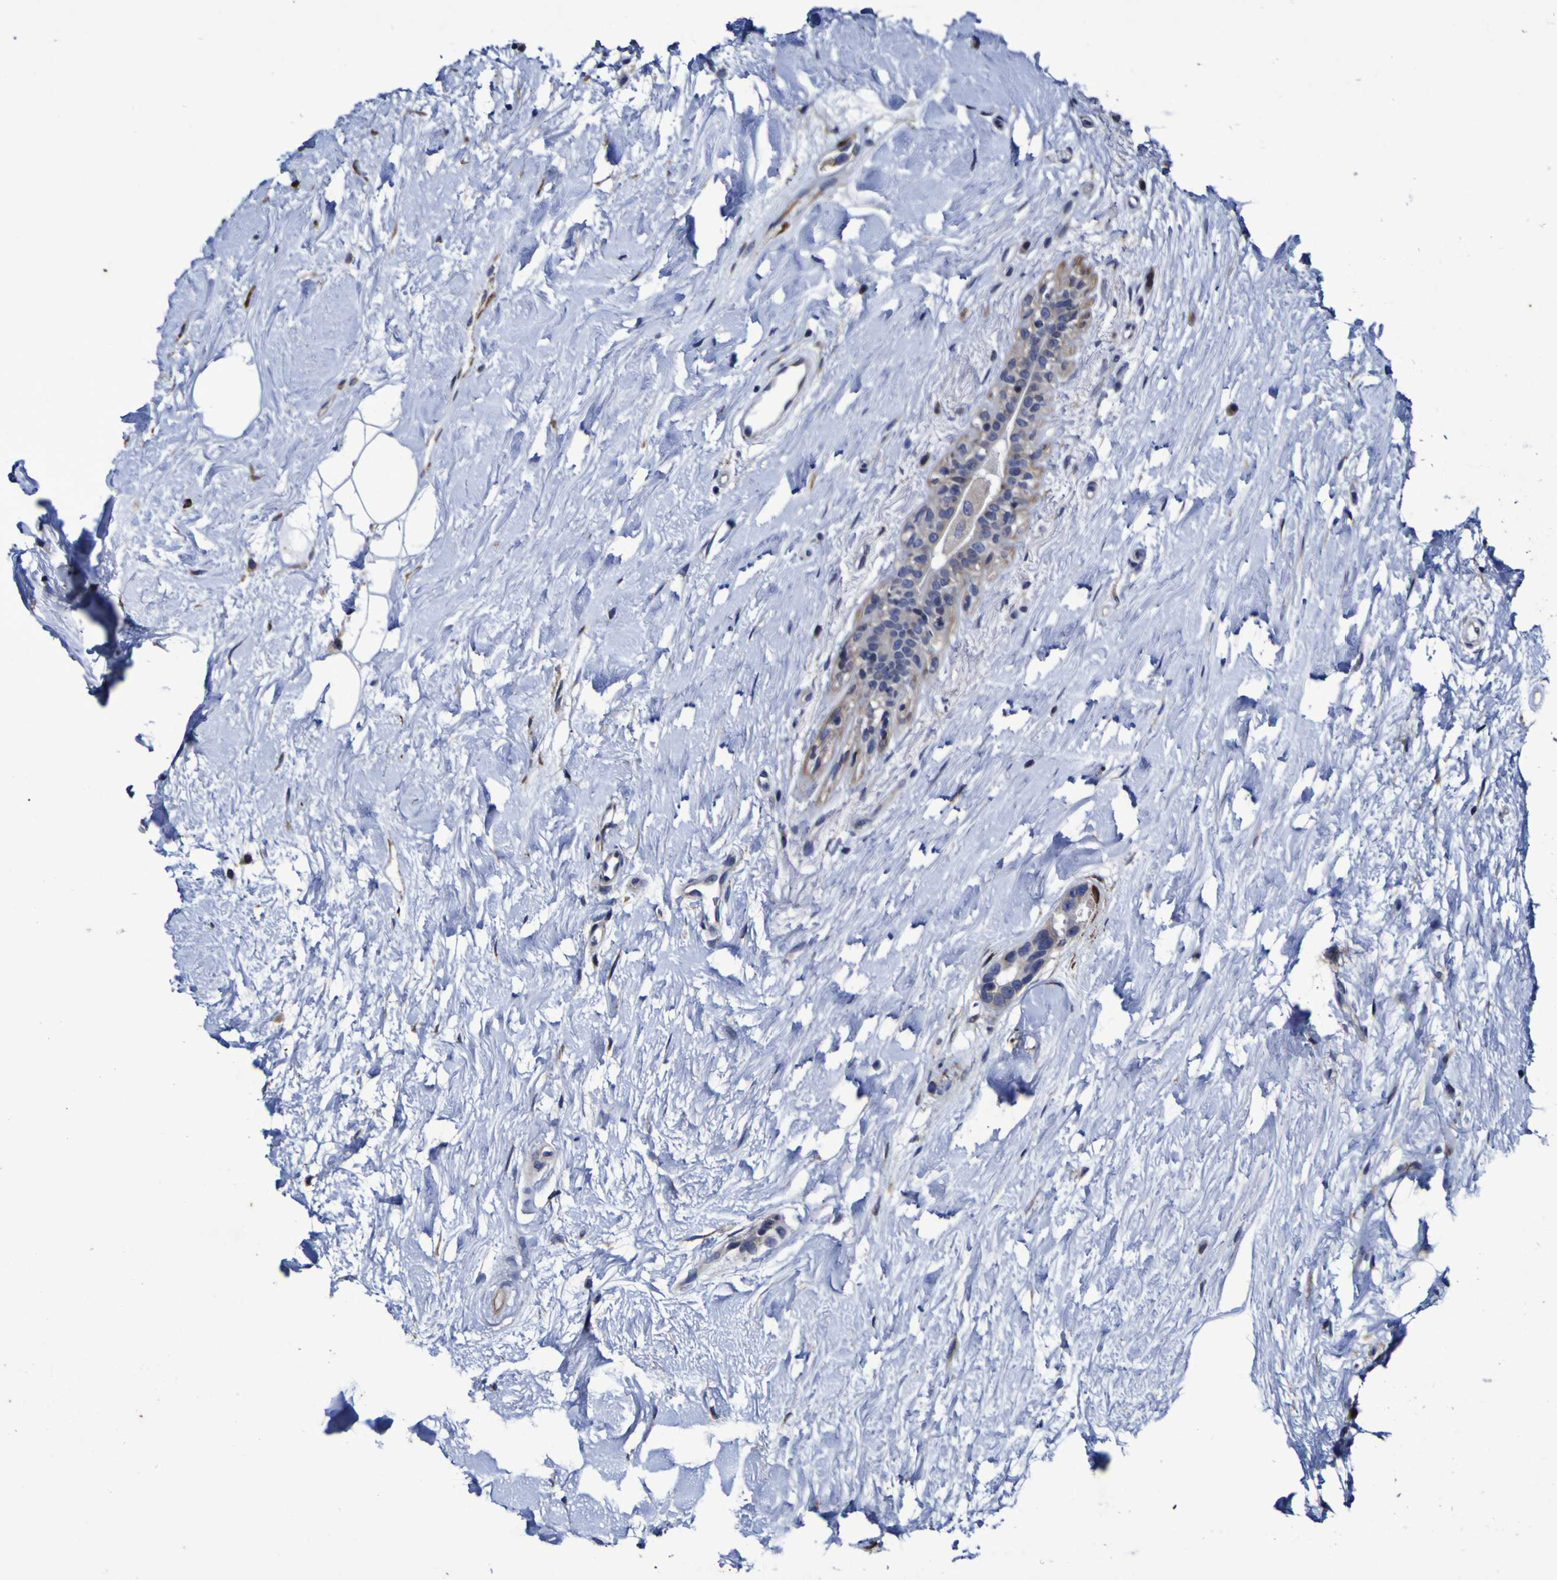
{"staining": {"intensity": "weak", "quantity": "25%-75%", "location": "cytoplasmic/membranous"}, "tissue": "breast cancer", "cell_type": "Tumor cells", "image_type": "cancer", "snomed": [{"axis": "morphology", "description": "Normal tissue, NOS"}, {"axis": "morphology", "description": "Duct carcinoma"}, {"axis": "topography", "description": "Breast"}], "caption": "This is a histology image of immunohistochemistry staining of infiltrating ductal carcinoma (breast), which shows weak staining in the cytoplasmic/membranous of tumor cells.", "gene": "P3H1", "patient": {"sex": "female", "age": 39}}